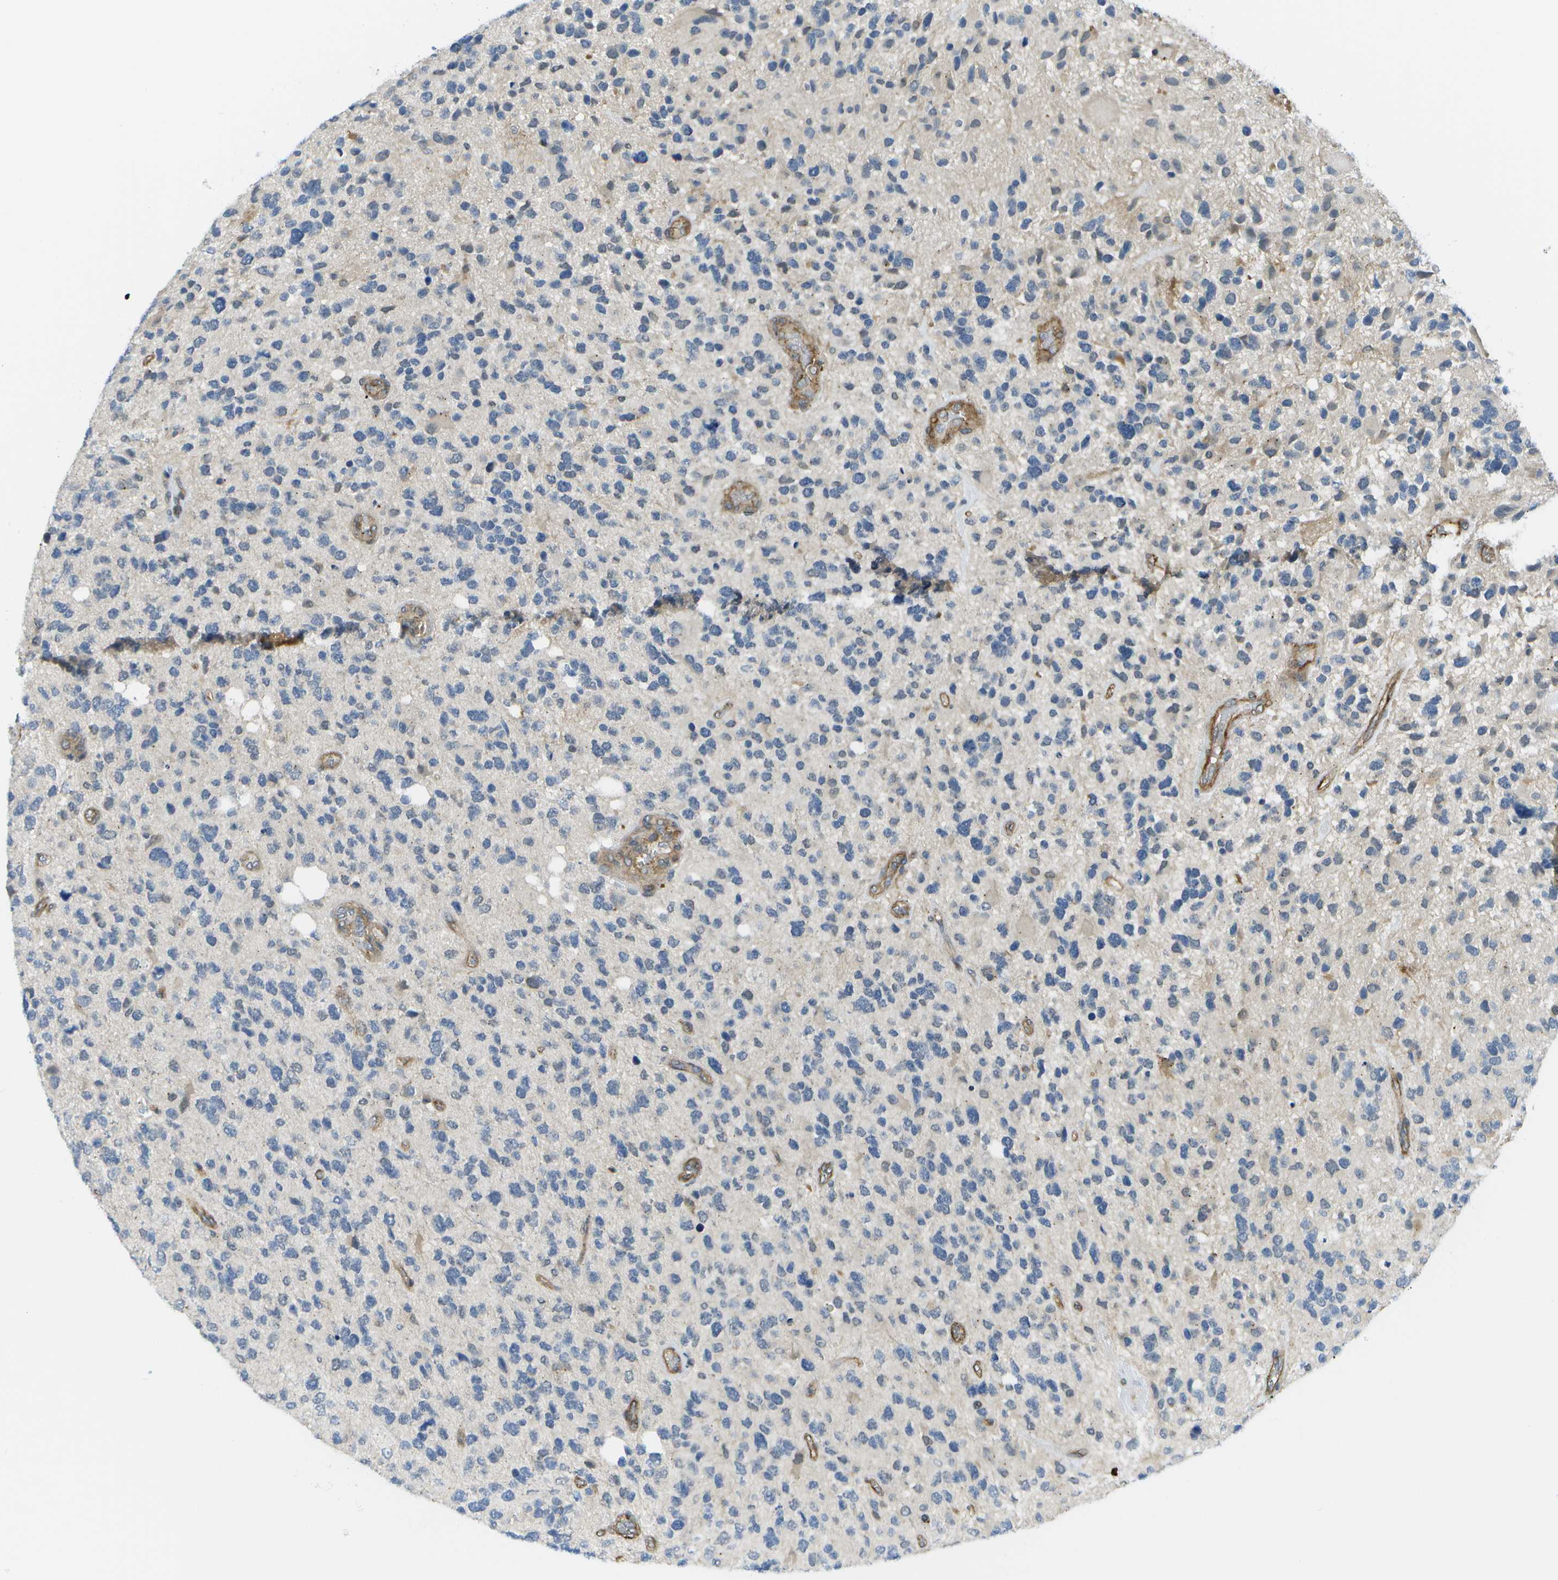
{"staining": {"intensity": "negative", "quantity": "none", "location": "none"}, "tissue": "glioma", "cell_type": "Tumor cells", "image_type": "cancer", "snomed": [{"axis": "morphology", "description": "Glioma, malignant, High grade"}, {"axis": "topography", "description": "Brain"}], "caption": "A micrograph of human malignant glioma (high-grade) is negative for staining in tumor cells.", "gene": "KIAA0040", "patient": {"sex": "female", "age": 58}}